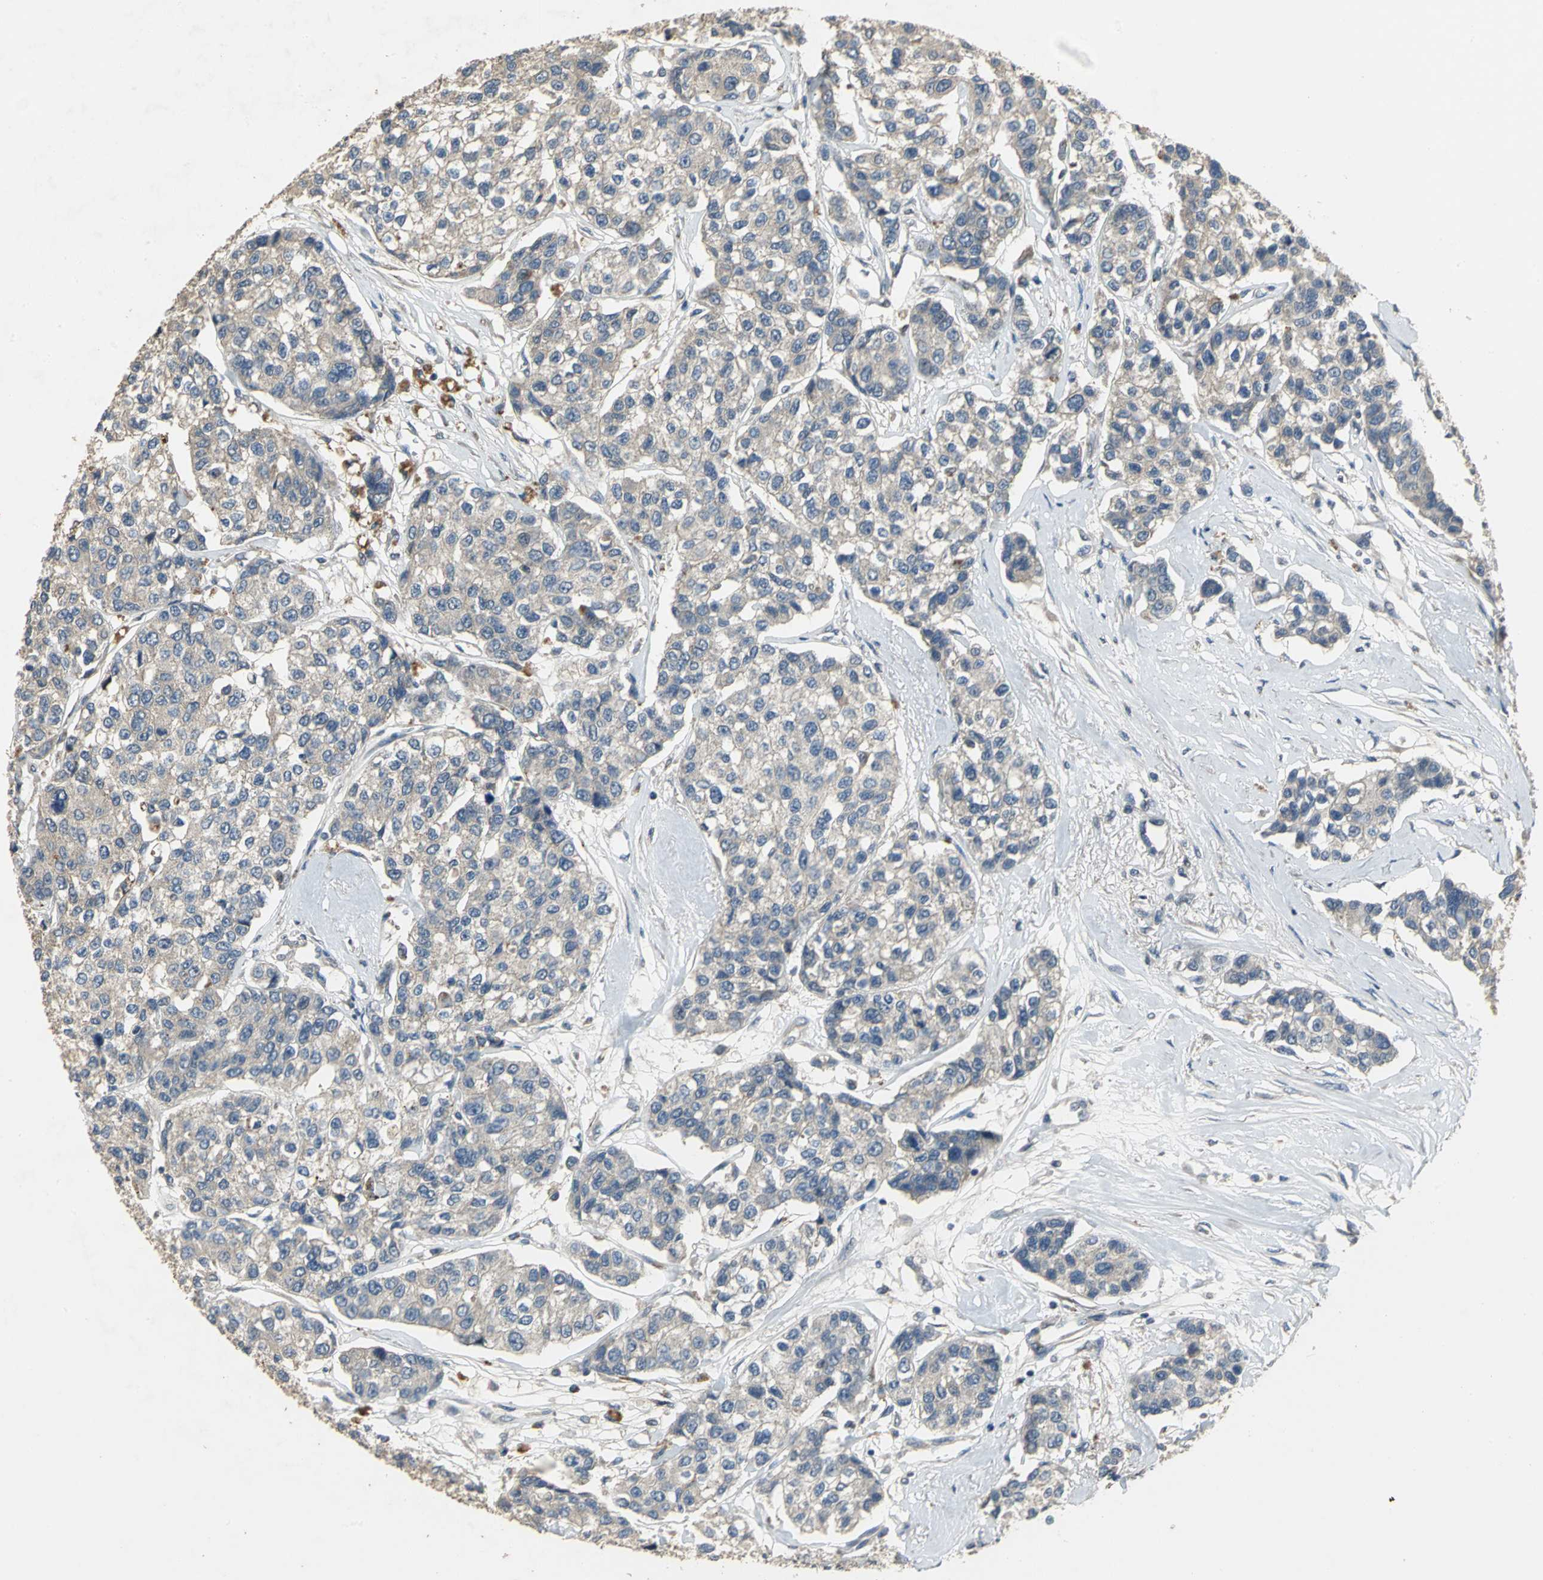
{"staining": {"intensity": "weak", "quantity": ">75%", "location": "cytoplasmic/membranous"}, "tissue": "breast cancer", "cell_type": "Tumor cells", "image_type": "cancer", "snomed": [{"axis": "morphology", "description": "Duct carcinoma"}, {"axis": "topography", "description": "Breast"}], "caption": "A low amount of weak cytoplasmic/membranous staining is seen in about >75% of tumor cells in invasive ductal carcinoma (breast) tissue.", "gene": "MET", "patient": {"sex": "female", "age": 51}}